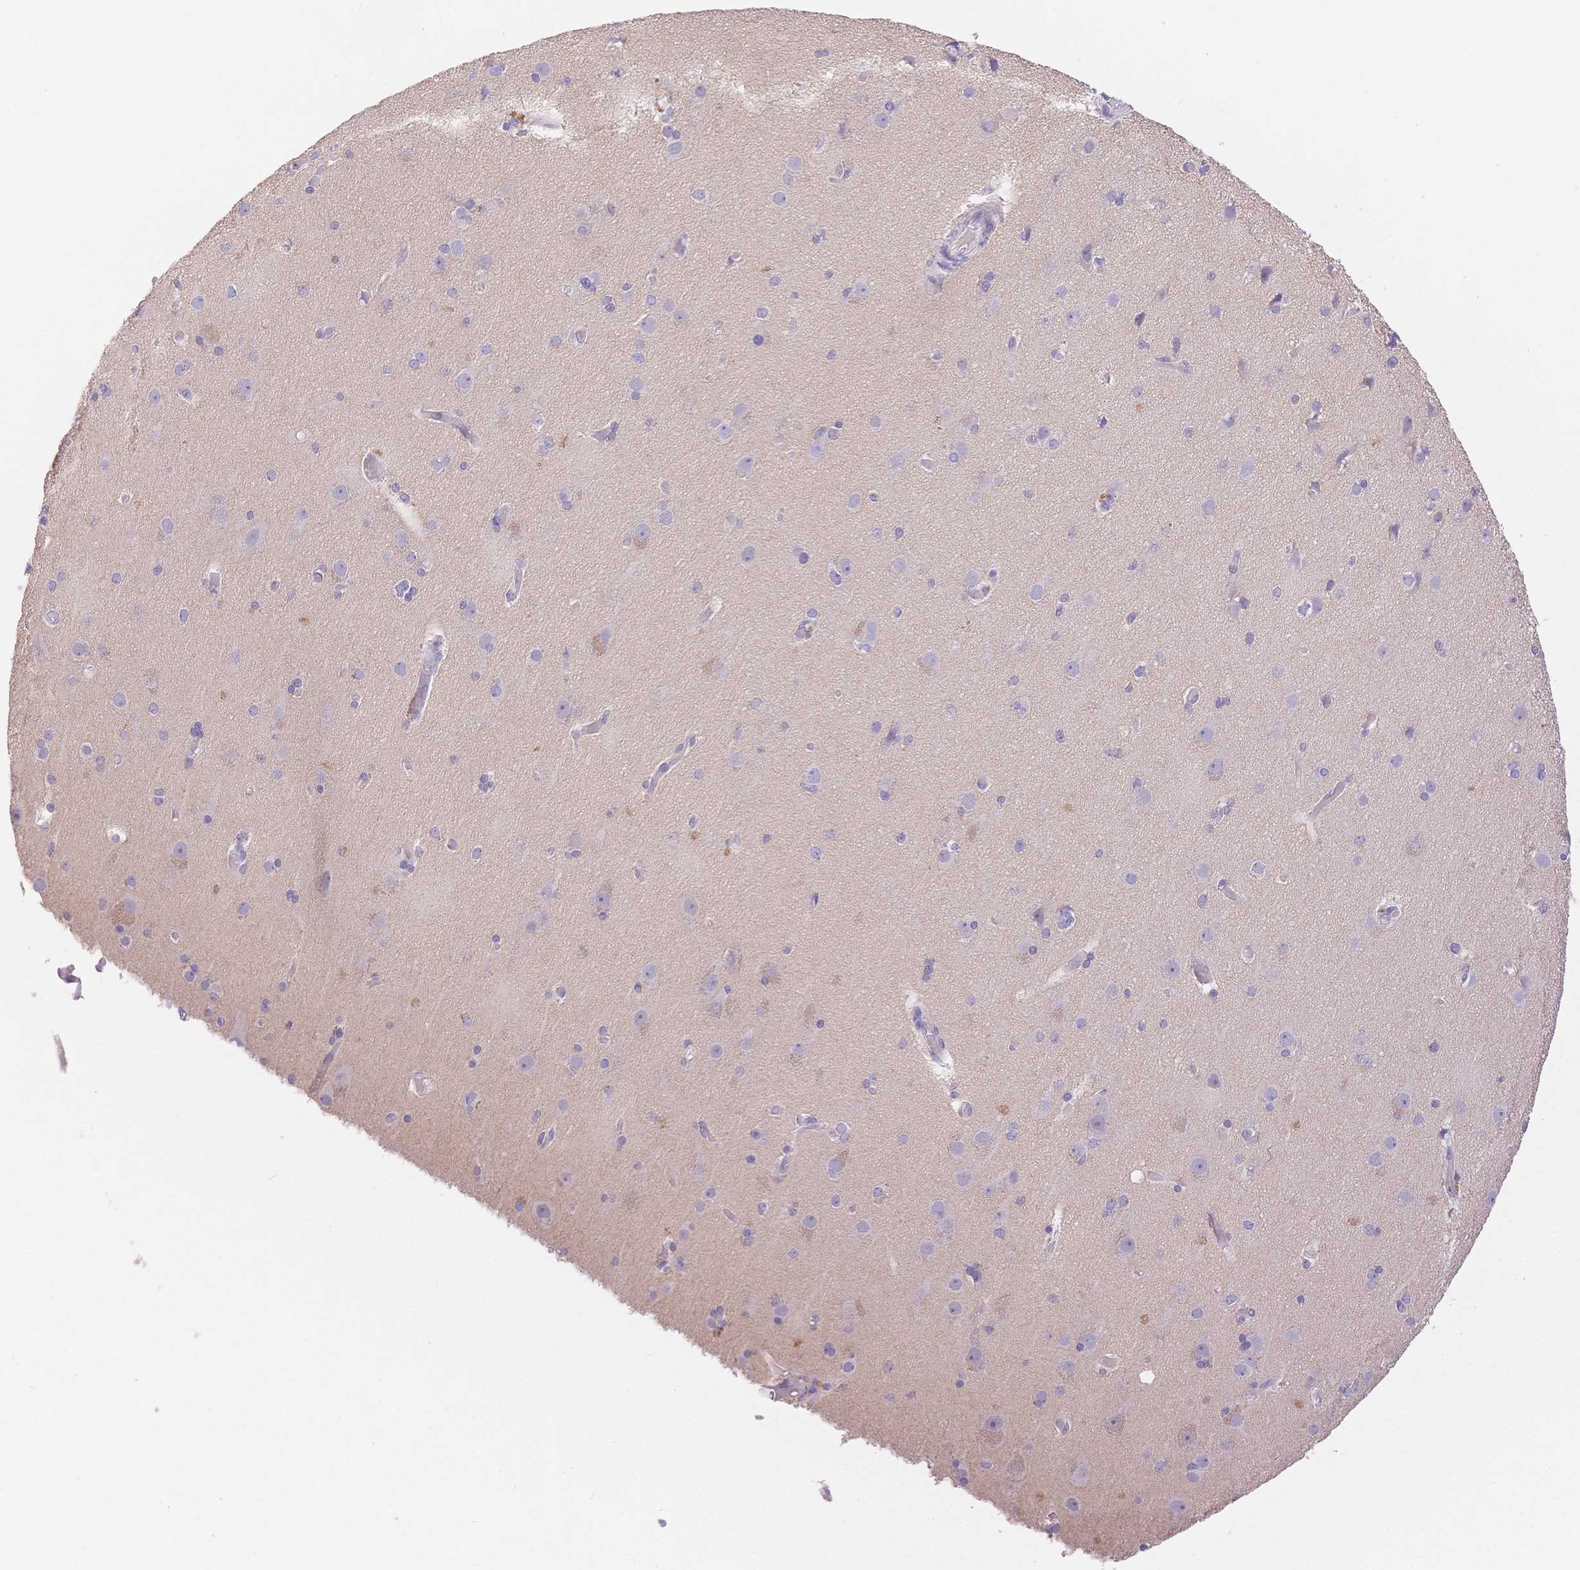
{"staining": {"intensity": "negative", "quantity": "none", "location": "none"}, "tissue": "cerebral cortex", "cell_type": "Endothelial cells", "image_type": "normal", "snomed": [{"axis": "morphology", "description": "Normal tissue, NOS"}, {"axis": "morphology", "description": "Glioma, malignant, High grade"}, {"axis": "topography", "description": "Cerebral cortex"}], "caption": "Immunohistochemical staining of unremarkable human cerebral cortex displays no significant expression in endothelial cells. The staining is performed using DAB brown chromogen with nuclei counter-stained in using hematoxylin.", "gene": "MYOM1", "patient": {"sex": "male", "age": 71}}